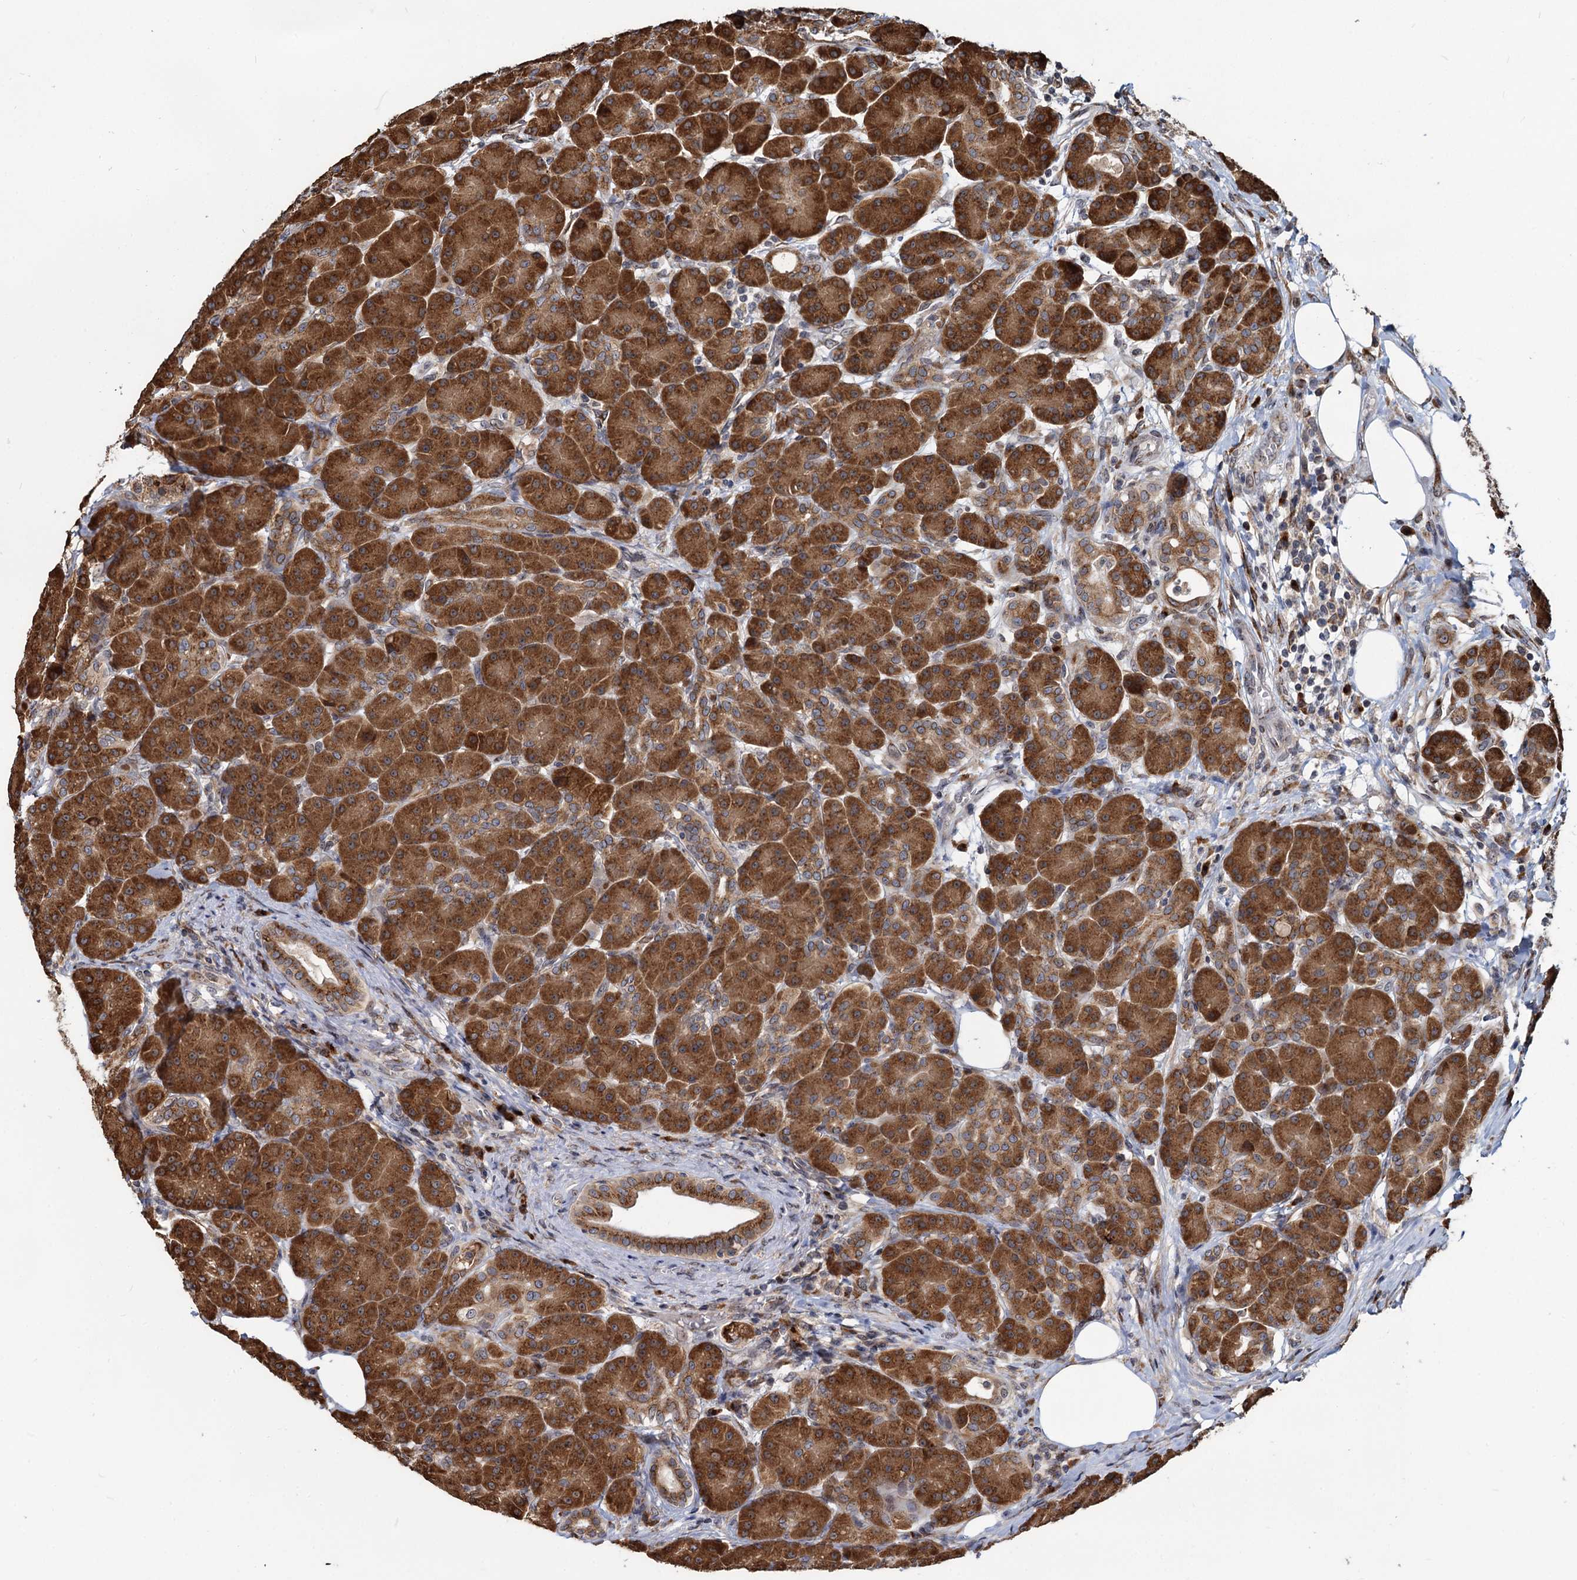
{"staining": {"intensity": "strong", "quantity": ">75%", "location": "cytoplasmic/membranous"}, "tissue": "pancreas", "cell_type": "Exocrine glandular cells", "image_type": "normal", "snomed": [{"axis": "morphology", "description": "Normal tissue, NOS"}, {"axis": "topography", "description": "Pancreas"}], "caption": "This micrograph shows immunohistochemistry staining of benign pancreas, with high strong cytoplasmic/membranous positivity in approximately >75% of exocrine glandular cells.", "gene": "SAAL1", "patient": {"sex": "male", "age": 63}}